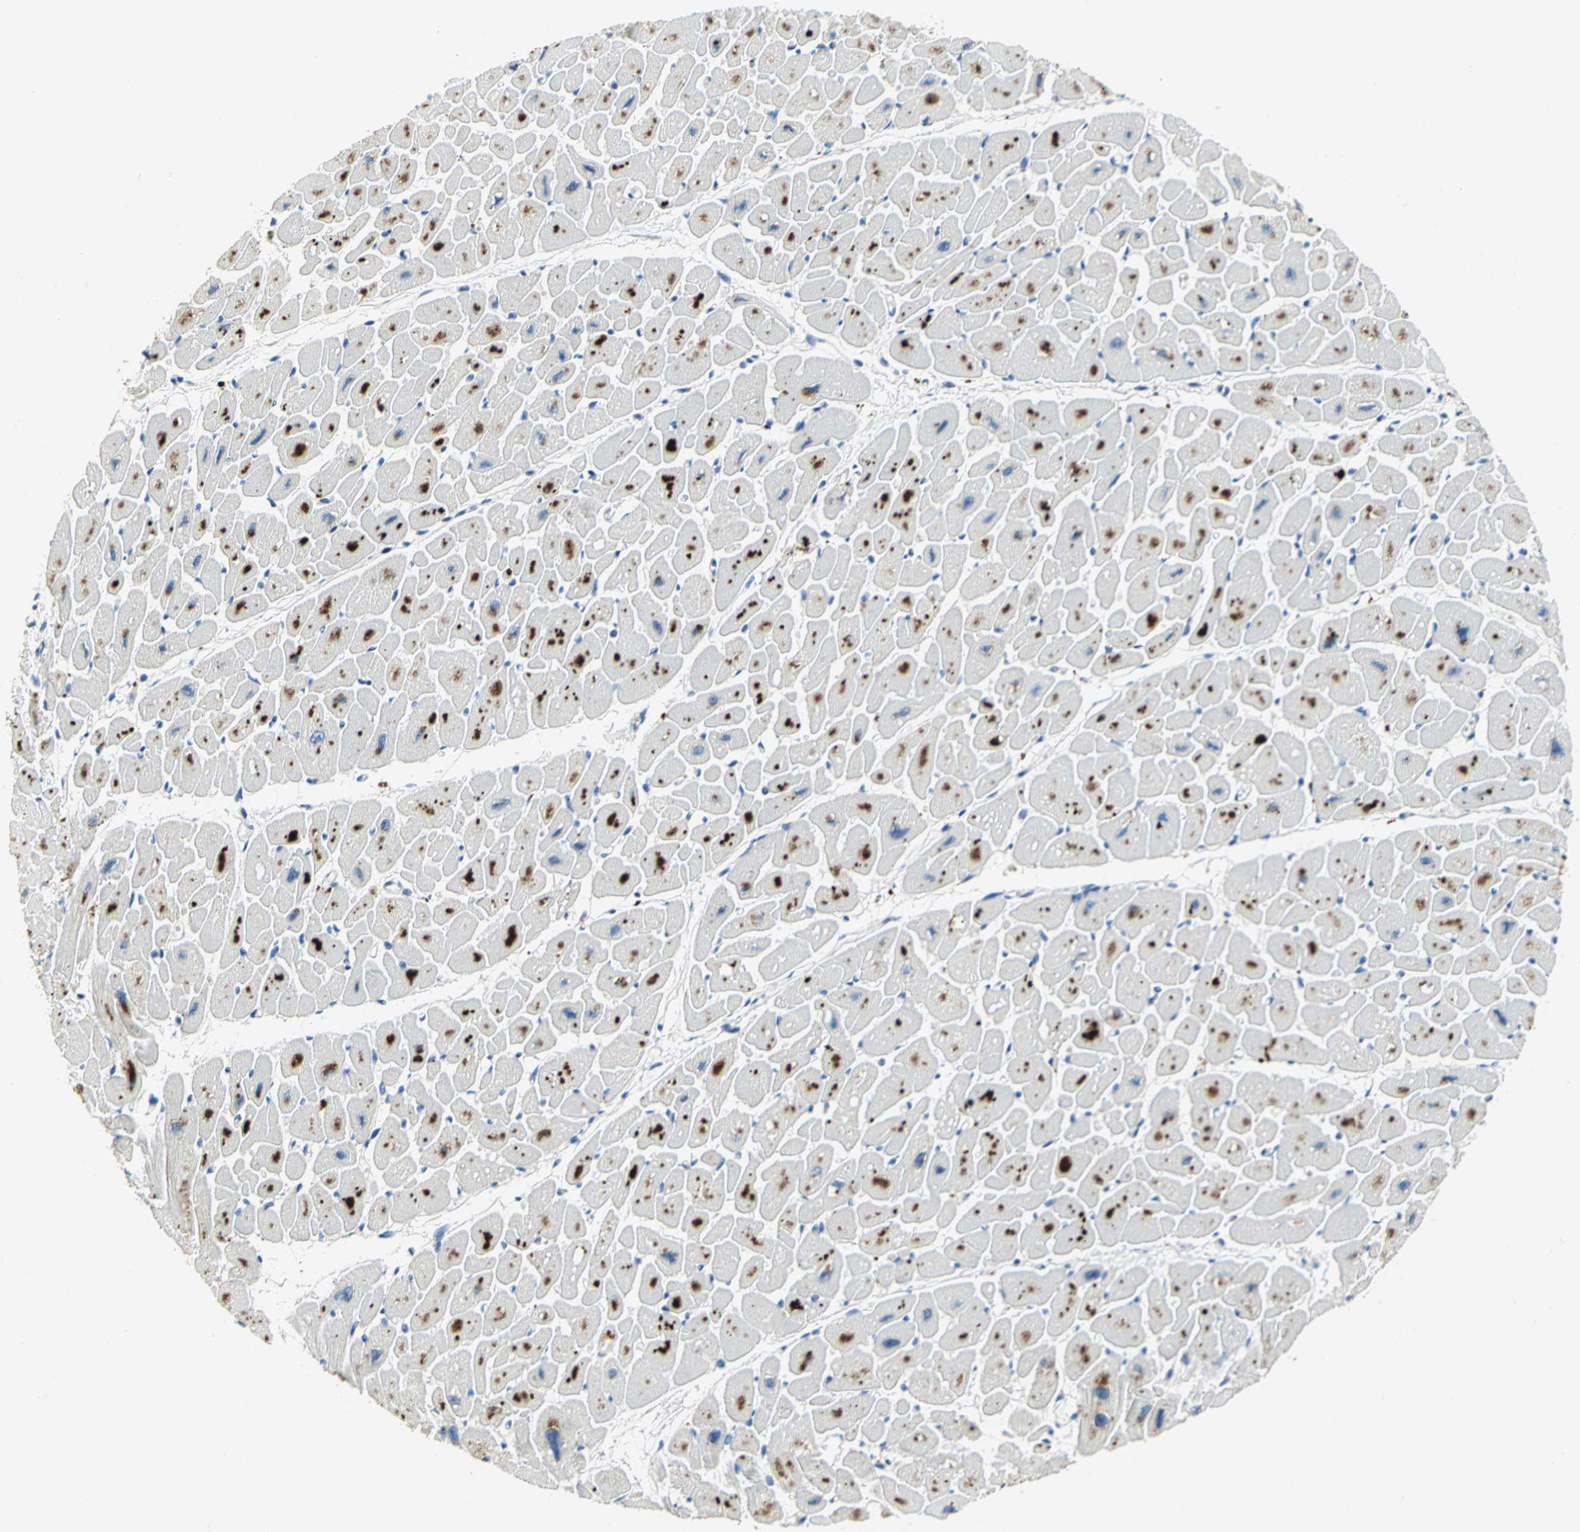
{"staining": {"intensity": "strong", "quantity": ">75%", "location": "cytoplasmic/membranous"}, "tissue": "heart muscle", "cell_type": "Cardiomyocytes", "image_type": "normal", "snomed": [{"axis": "morphology", "description": "Normal tissue, NOS"}, {"axis": "topography", "description": "Heart"}], "caption": "Brown immunohistochemical staining in unremarkable human heart muscle displays strong cytoplasmic/membranous positivity in about >75% of cardiomyocytes. (DAB IHC with brightfield microscopy, high magnification).", "gene": "RAD17", "patient": {"sex": "female", "age": 54}}